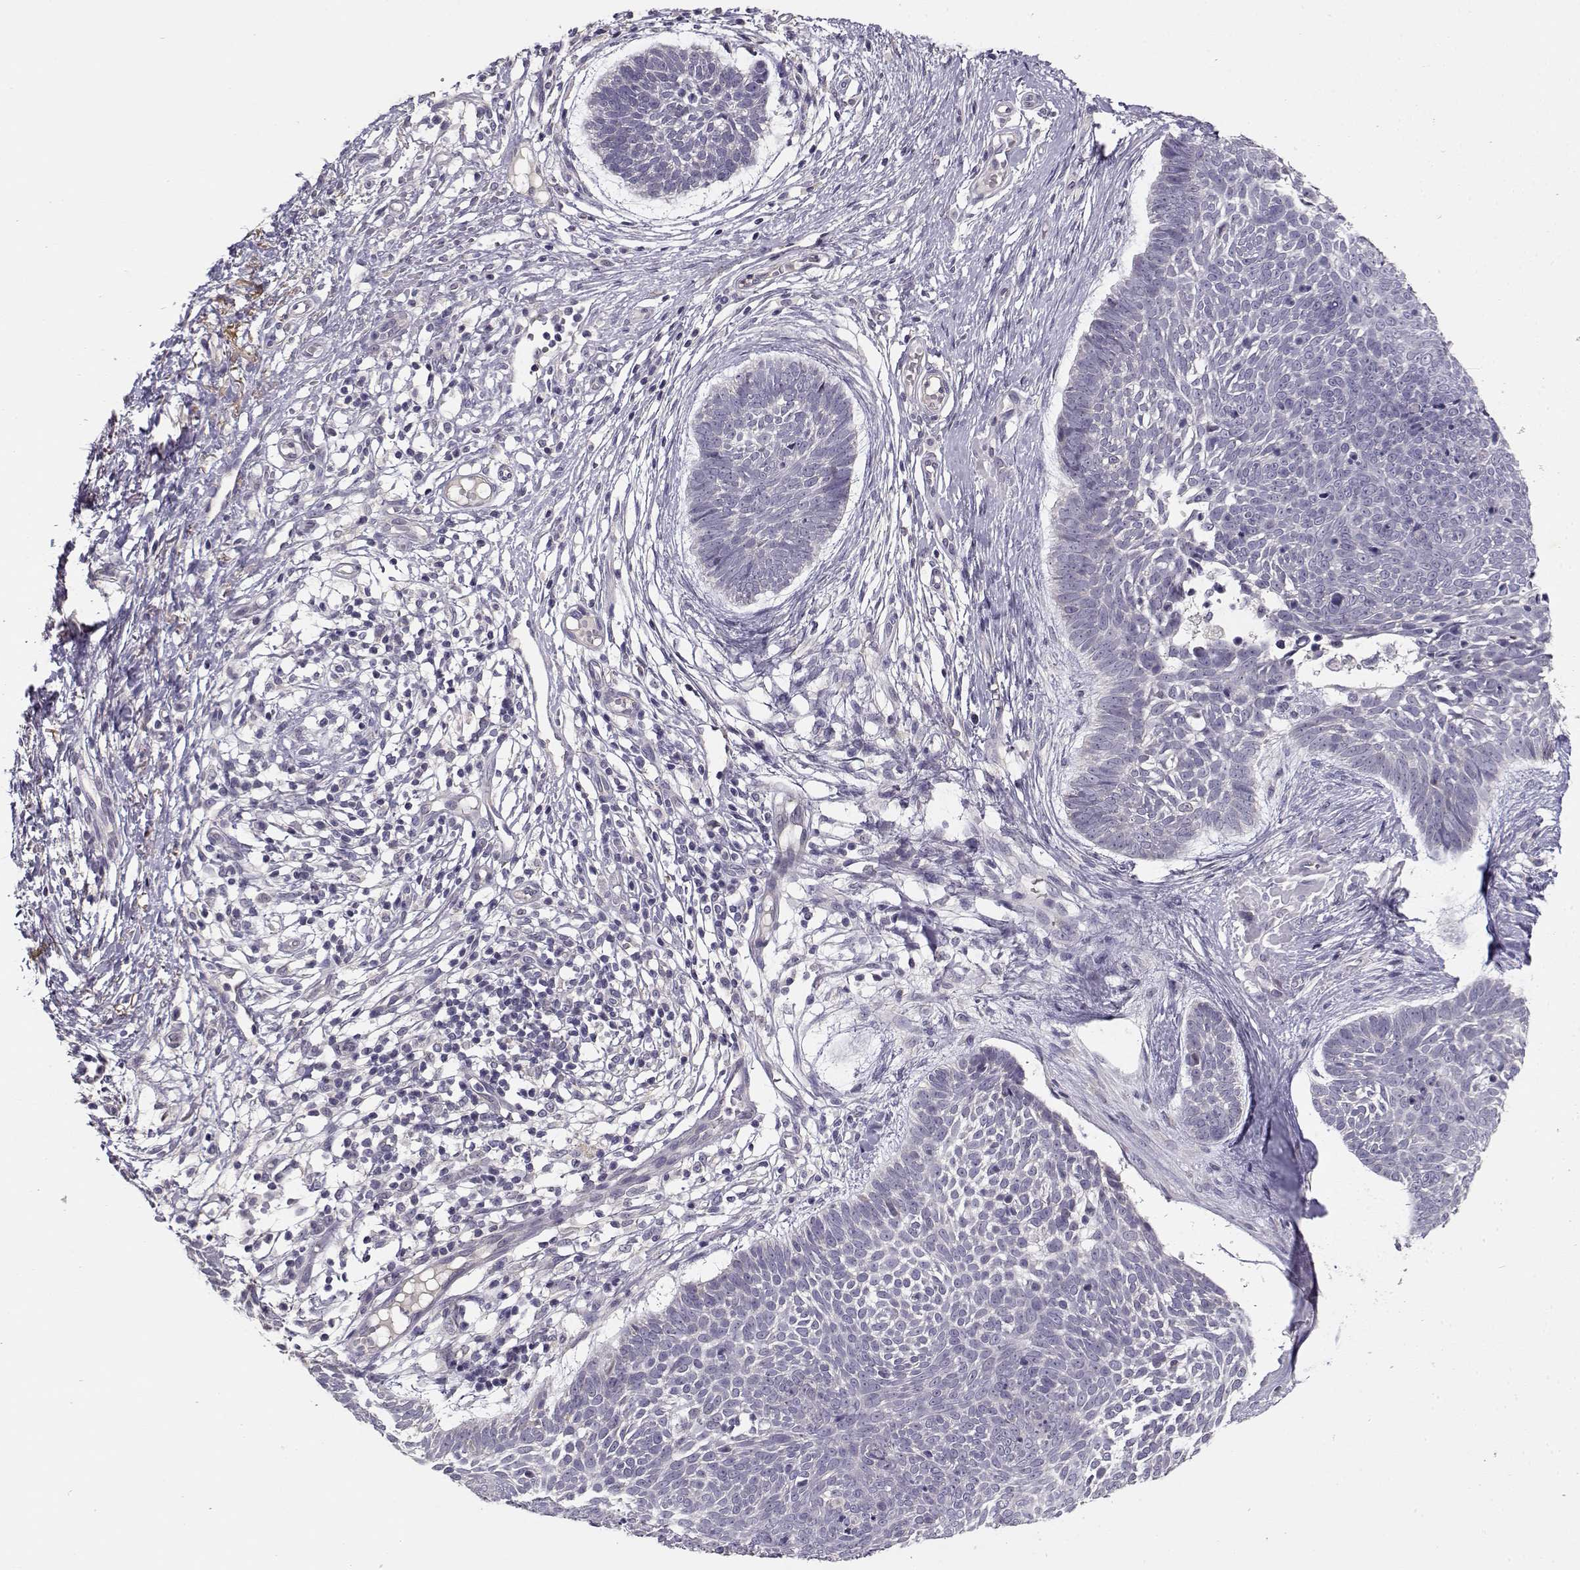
{"staining": {"intensity": "negative", "quantity": "none", "location": "none"}, "tissue": "skin cancer", "cell_type": "Tumor cells", "image_type": "cancer", "snomed": [{"axis": "morphology", "description": "Basal cell carcinoma"}, {"axis": "topography", "description": "Skin"}], "caption": "Immunohistochemical staining of skin cancer (basal cell carcinoma) reveals no significant staining in tumor cells.", "gene": "TMEM145", "patient": {"sex": "male", "age": 85}}